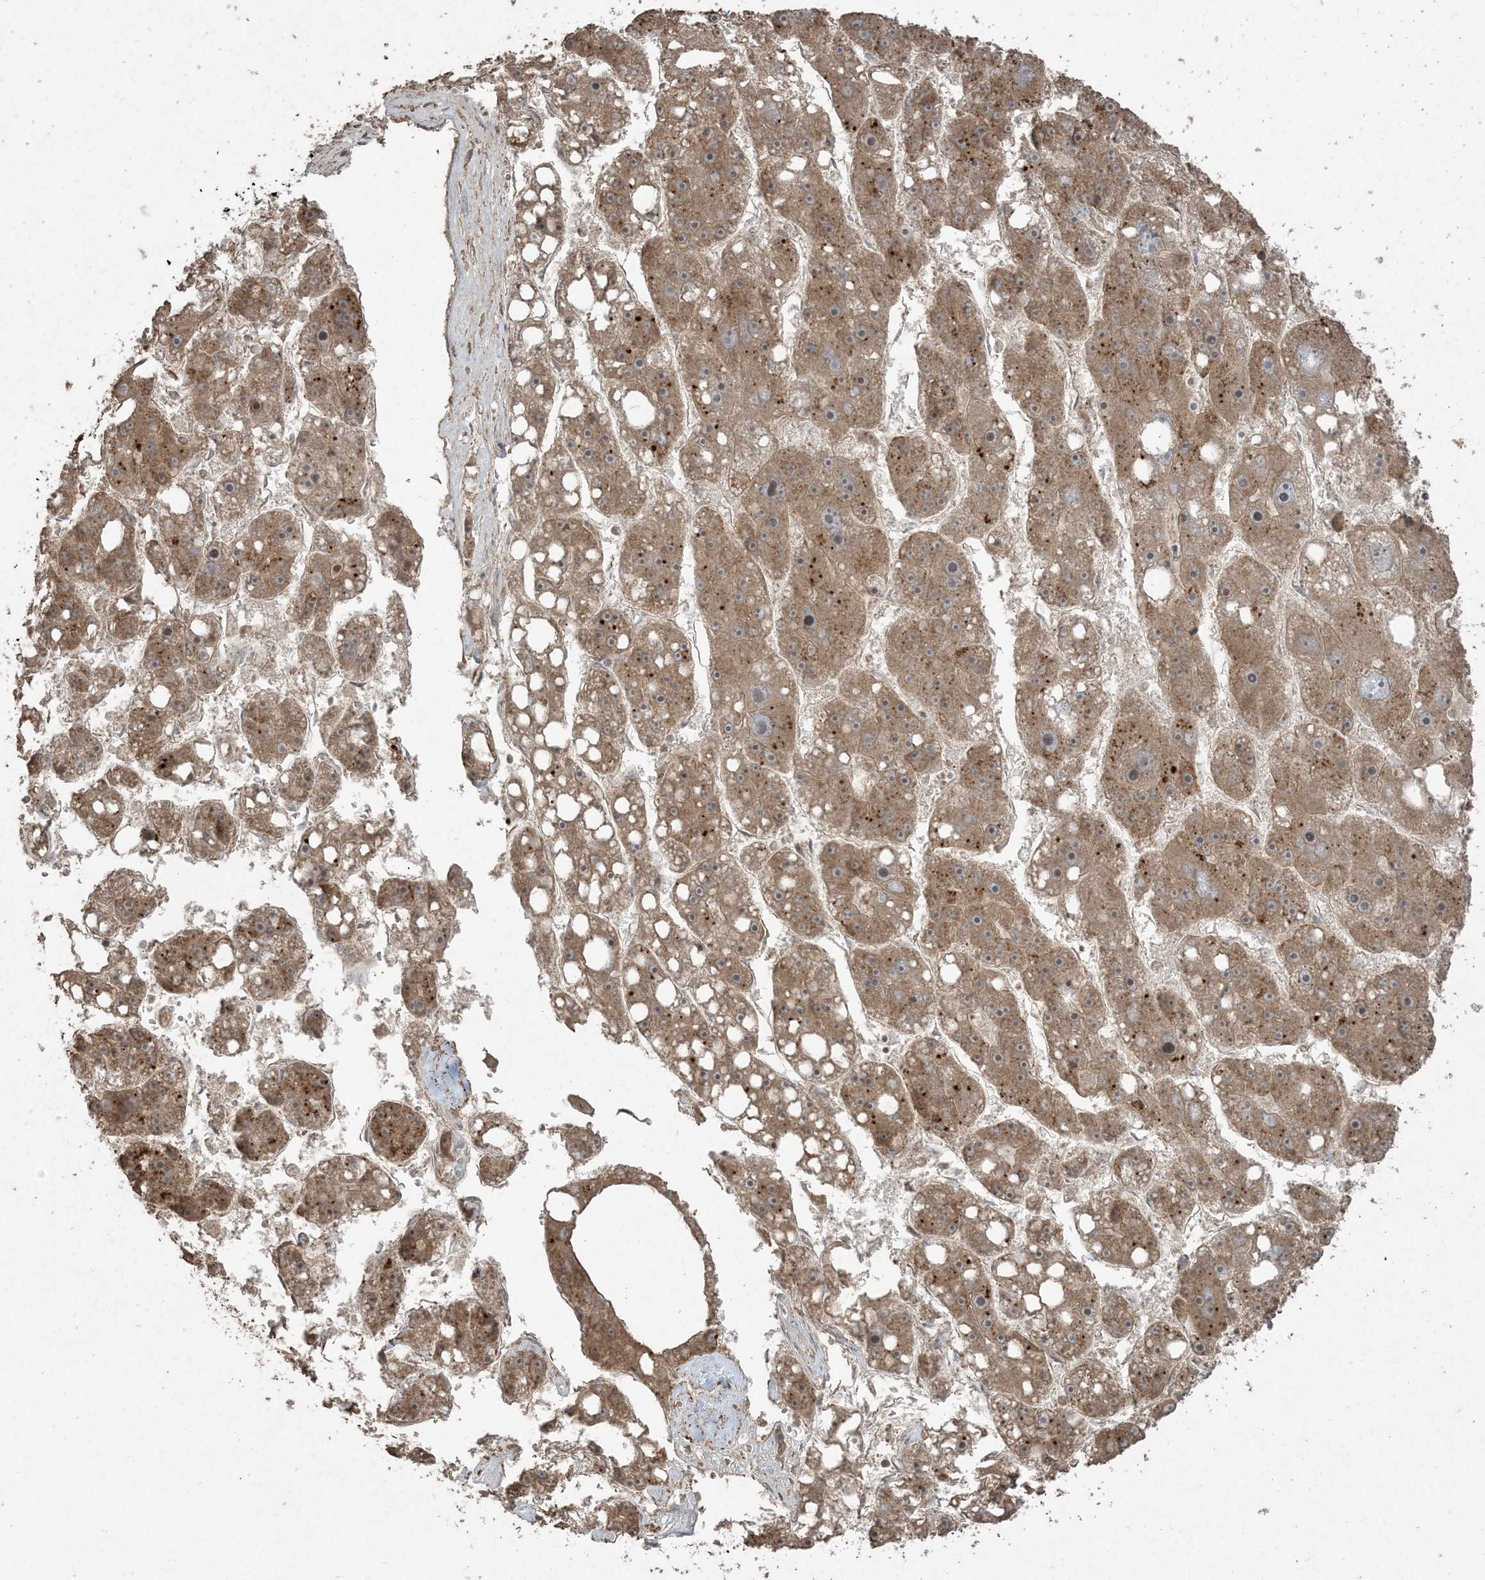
{"staining": {"intensity": "moderate", "quantity": ">75%", "location": "cytoplasmic/membranous"}, "tissue": "liver cancer", "cell_type": "Tumor cells", "image_type": "cancer", "snomed": [{"axis": "morphology", "description": "Carcinoma, Hepatocellular, NOS"}, {"axis": "topography", "description": "Liver"}], "caption": "The histopathology image reveals staining of liver hepatocellular carcinoma, revealing moderate cytoplasmic/membranous protein expression (brown color) within tumor cells.", "gene": "DDX19B", "patient": {"sex": "female", "age": 61}}